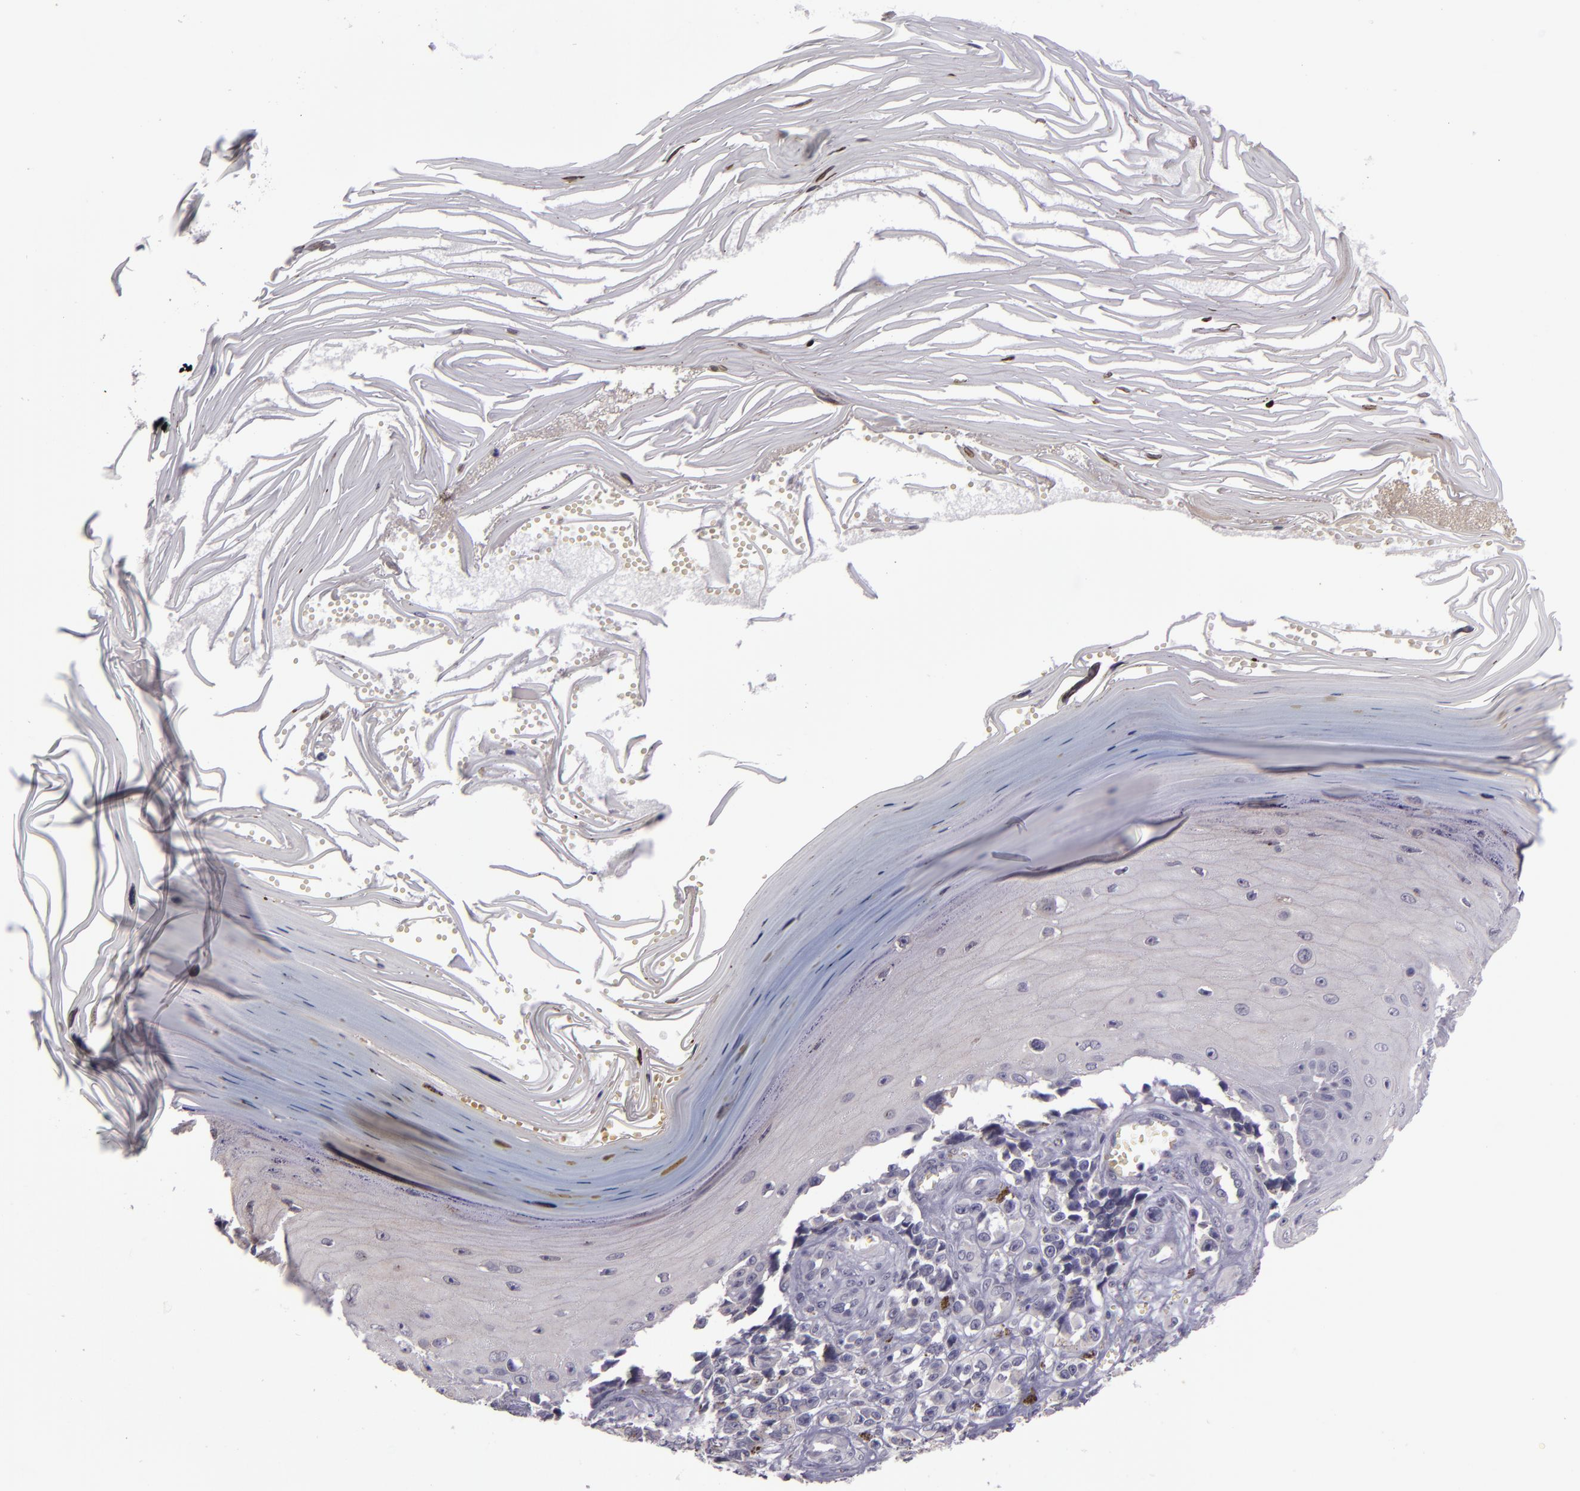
{"staining": {"intensity": "negative", "quantity": "none", "location": "none"}, "tissue": "melanoma", "cell_type": "Tumor cells", "image_type": "cancer", "snomed": [{"axis": "morphology", "description": "Malignant melanoma, NOS"}, {"axis": "topography", "description": "Skin"}], "caption": "Tumor cells are negative for protein expression in human malignant melanoma.", "gene": "SNCB", "patient": {"sex": "female", "age": 82}}